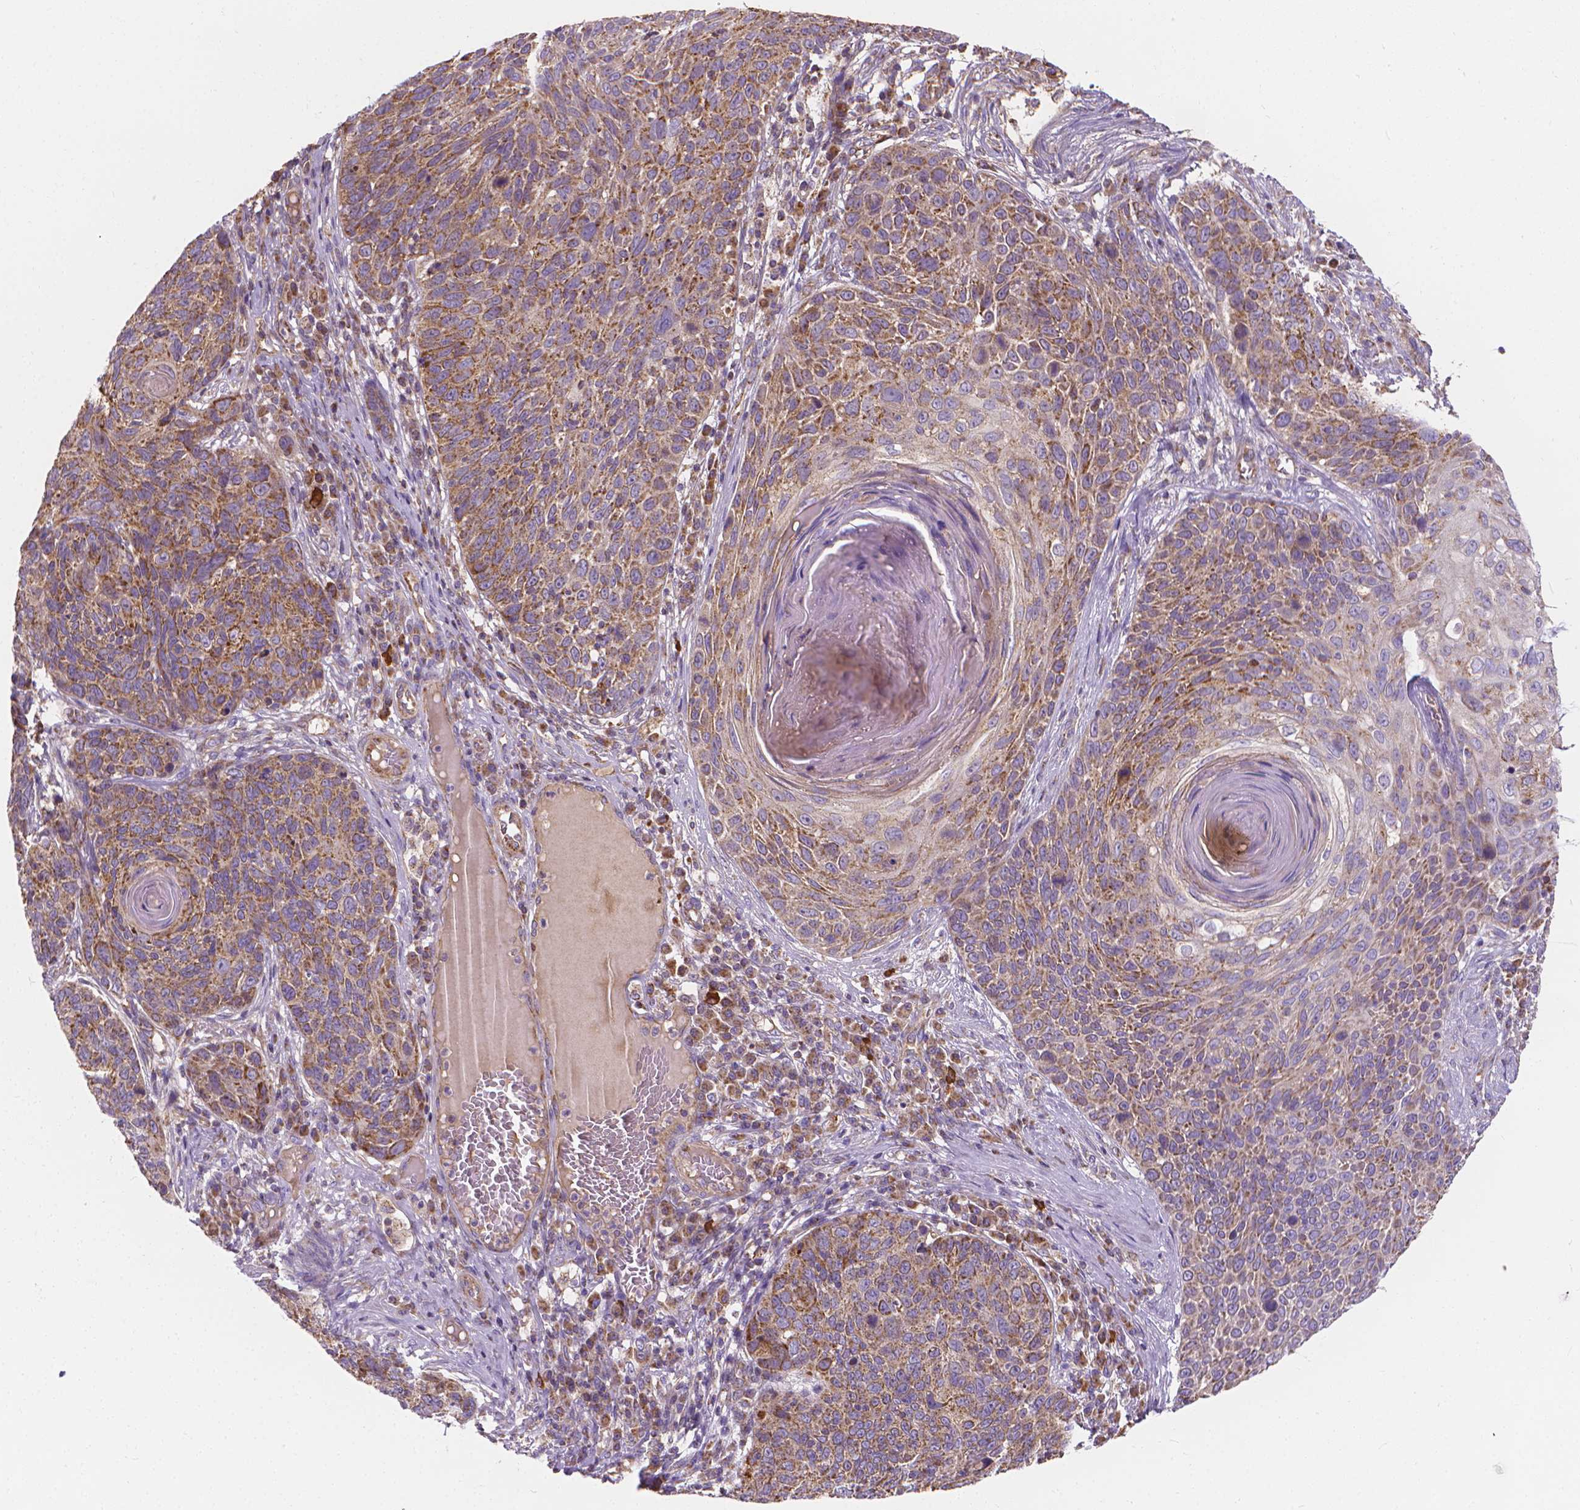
{"staining": {"intensity": "moderate", "quantity": ">75%", "location": "cytoplasmic/membranous"}, "tissue": "skin cancer", "cell_type": "Tumor cells", "image_type": "cancer", "snomed": [{"axis": "morphology", "description": "Squamous cell carcinoma, NOS"}, {"axis": "topography", "description": "Skin"}], "caption": "DAB (3,3'-diaminobenzidine) immunohistochemical staining of skin squamous cell carcinoma demonstrates moderate cytoplasmic/membranous protein positivity in approximately >75% of tumor cells. The staining was performed using DAB (3,3'-diaminobenzidine), with brown indicating positive protein expression. Nuclei are stained blue with hematoxylin.", "gene": "SNCAIP", "patient": {"sex": "male", "age": 92}}